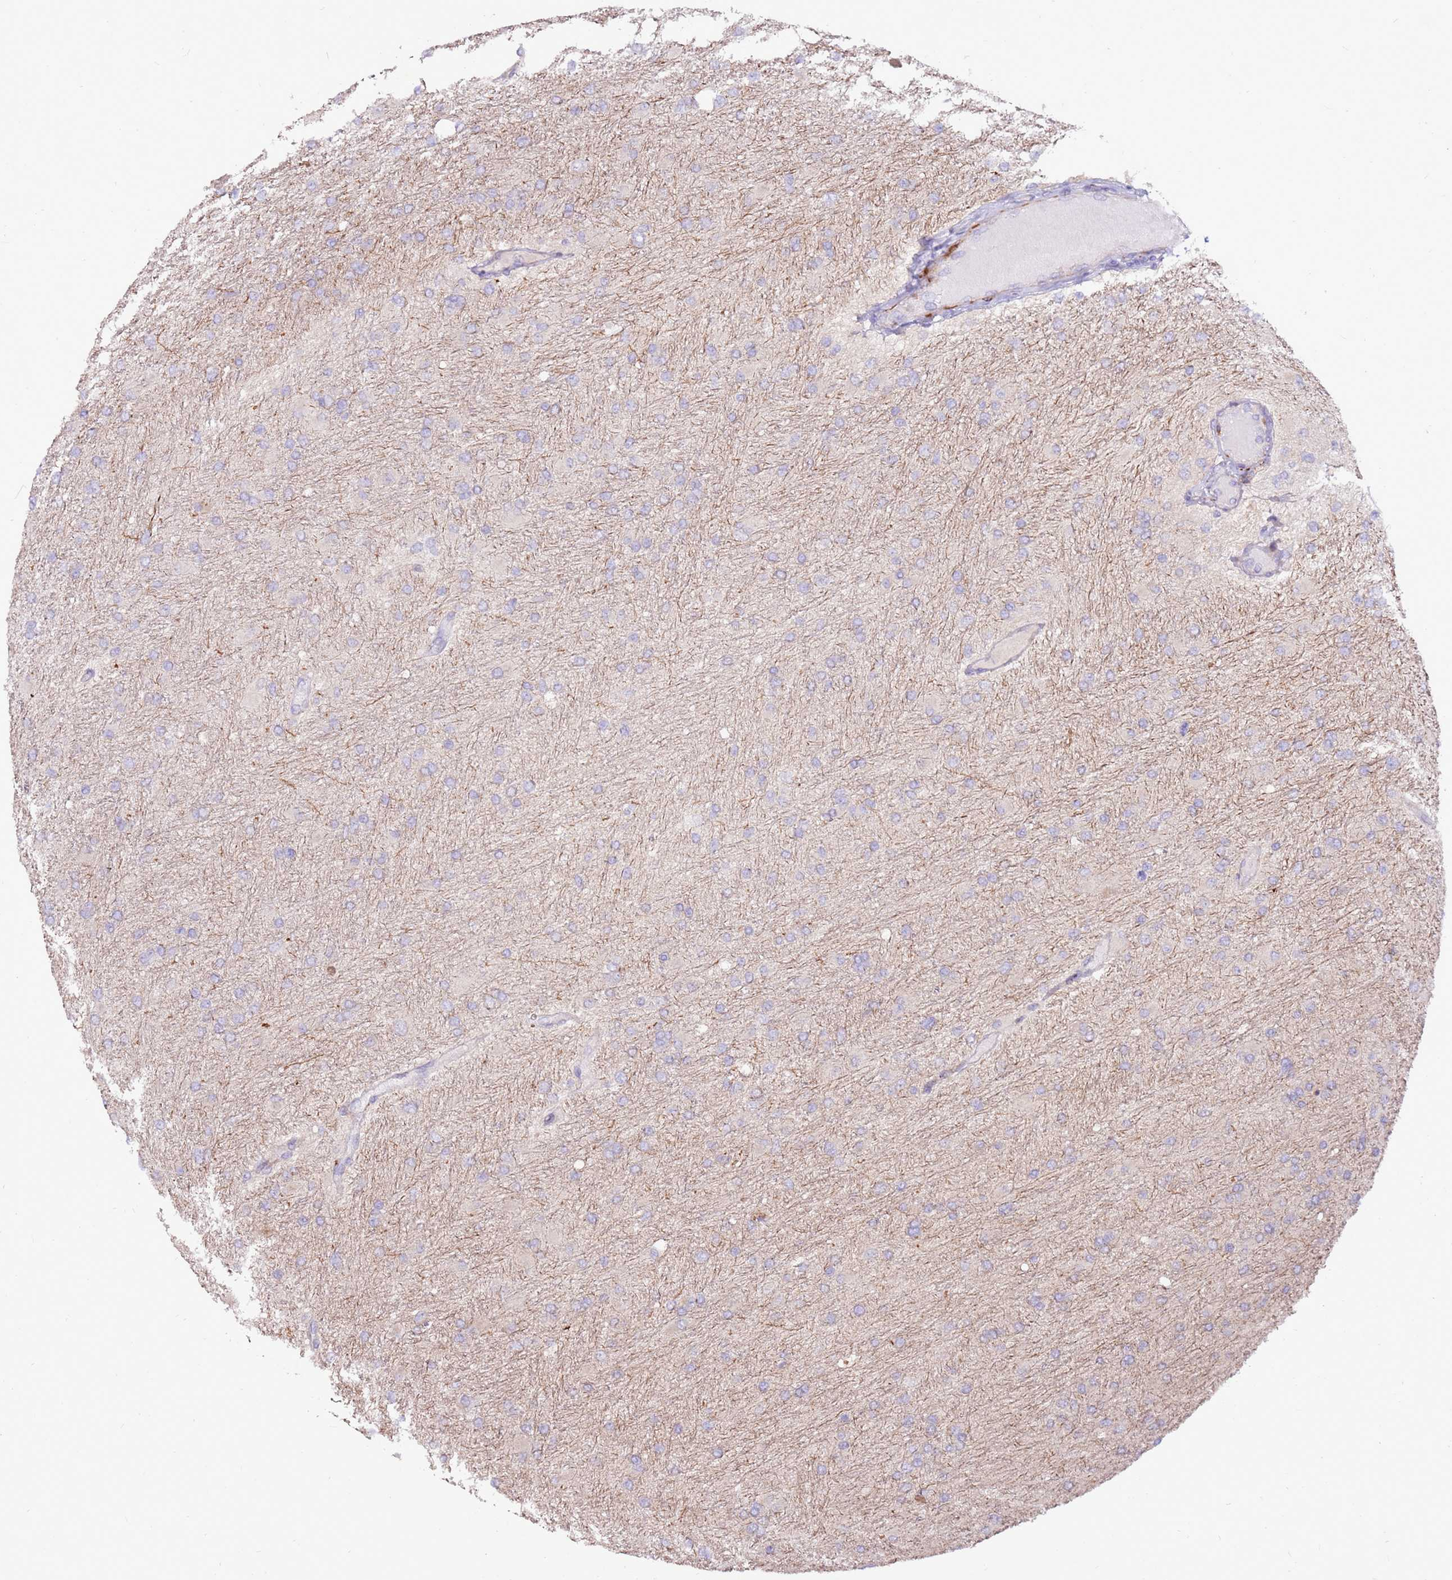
{"staining": {"intensity": "negative", "quantity": "none", "location": "none"}, "tissue": "glioma", "cell_type": "Tumor cells", "image_type": "cancer", "snomed": [{"axis": "morphology", "description": "Glioma, malignant, High grade"}, {"axis": "topography", "description": "Cerebral cortex"}], "caption": "Malignant glioma (high-grade) stained for a protein using immunohistochemistry (IHC) demonstrates no expression tumor cells.", "gene": "LGI4", "patient": {"sex": "female", "age": 36}}